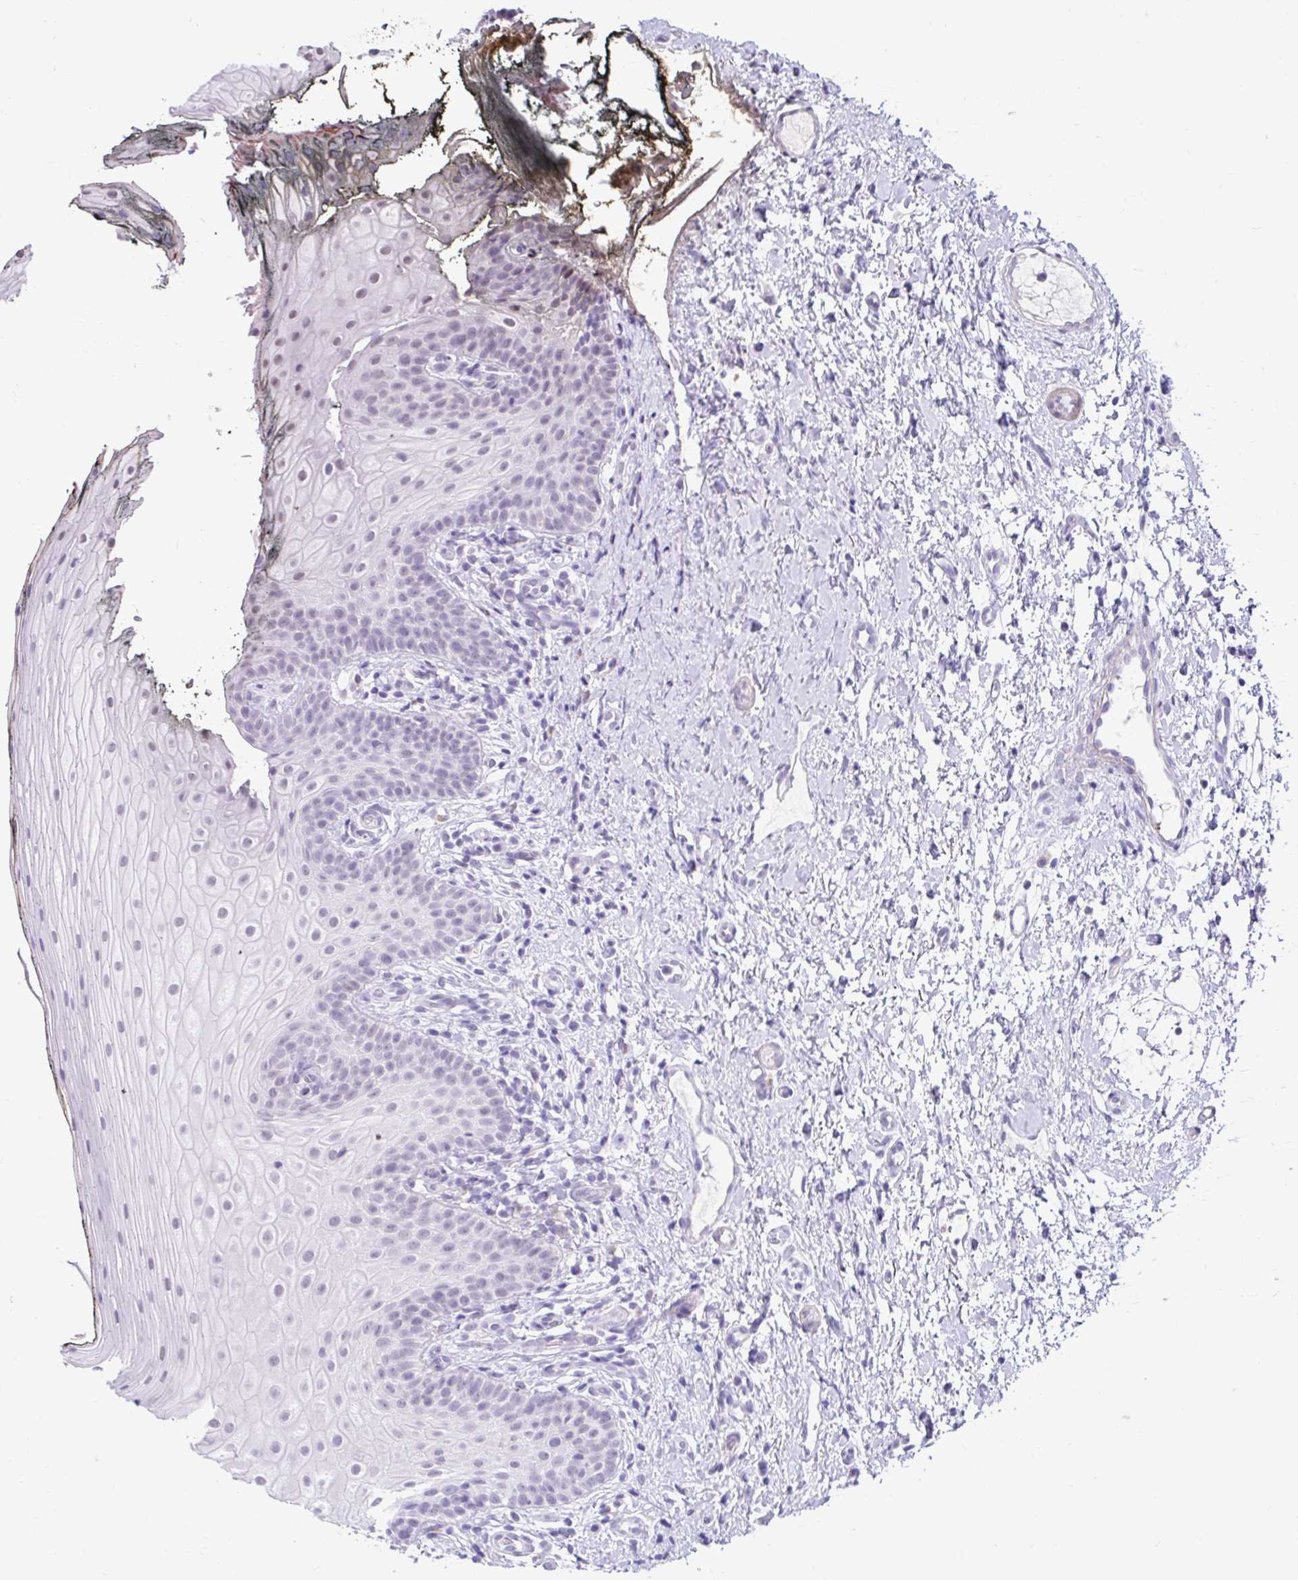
{"staining": {"intensity": "negative", "quantity": "none", "location": "none"}, "tissue": "oral mucosa", "cell_type": "Squamous epithelial cells", "image_type": "normal", "snomed": [{"axis": "morphology", "description": "Normal tissue, NOS"}, {"axis": "topography", "description": "Oral tissue"}], "caption": "Immunohistochemical staining of unremarkable oral mucosa exhibits no significant staining in squamous epithelial cells. (Immunohistochemistry, brightfield microscopy, high magnification).", "gene": "DCAF17", "patient": {"sex": "male", "age": 75}}